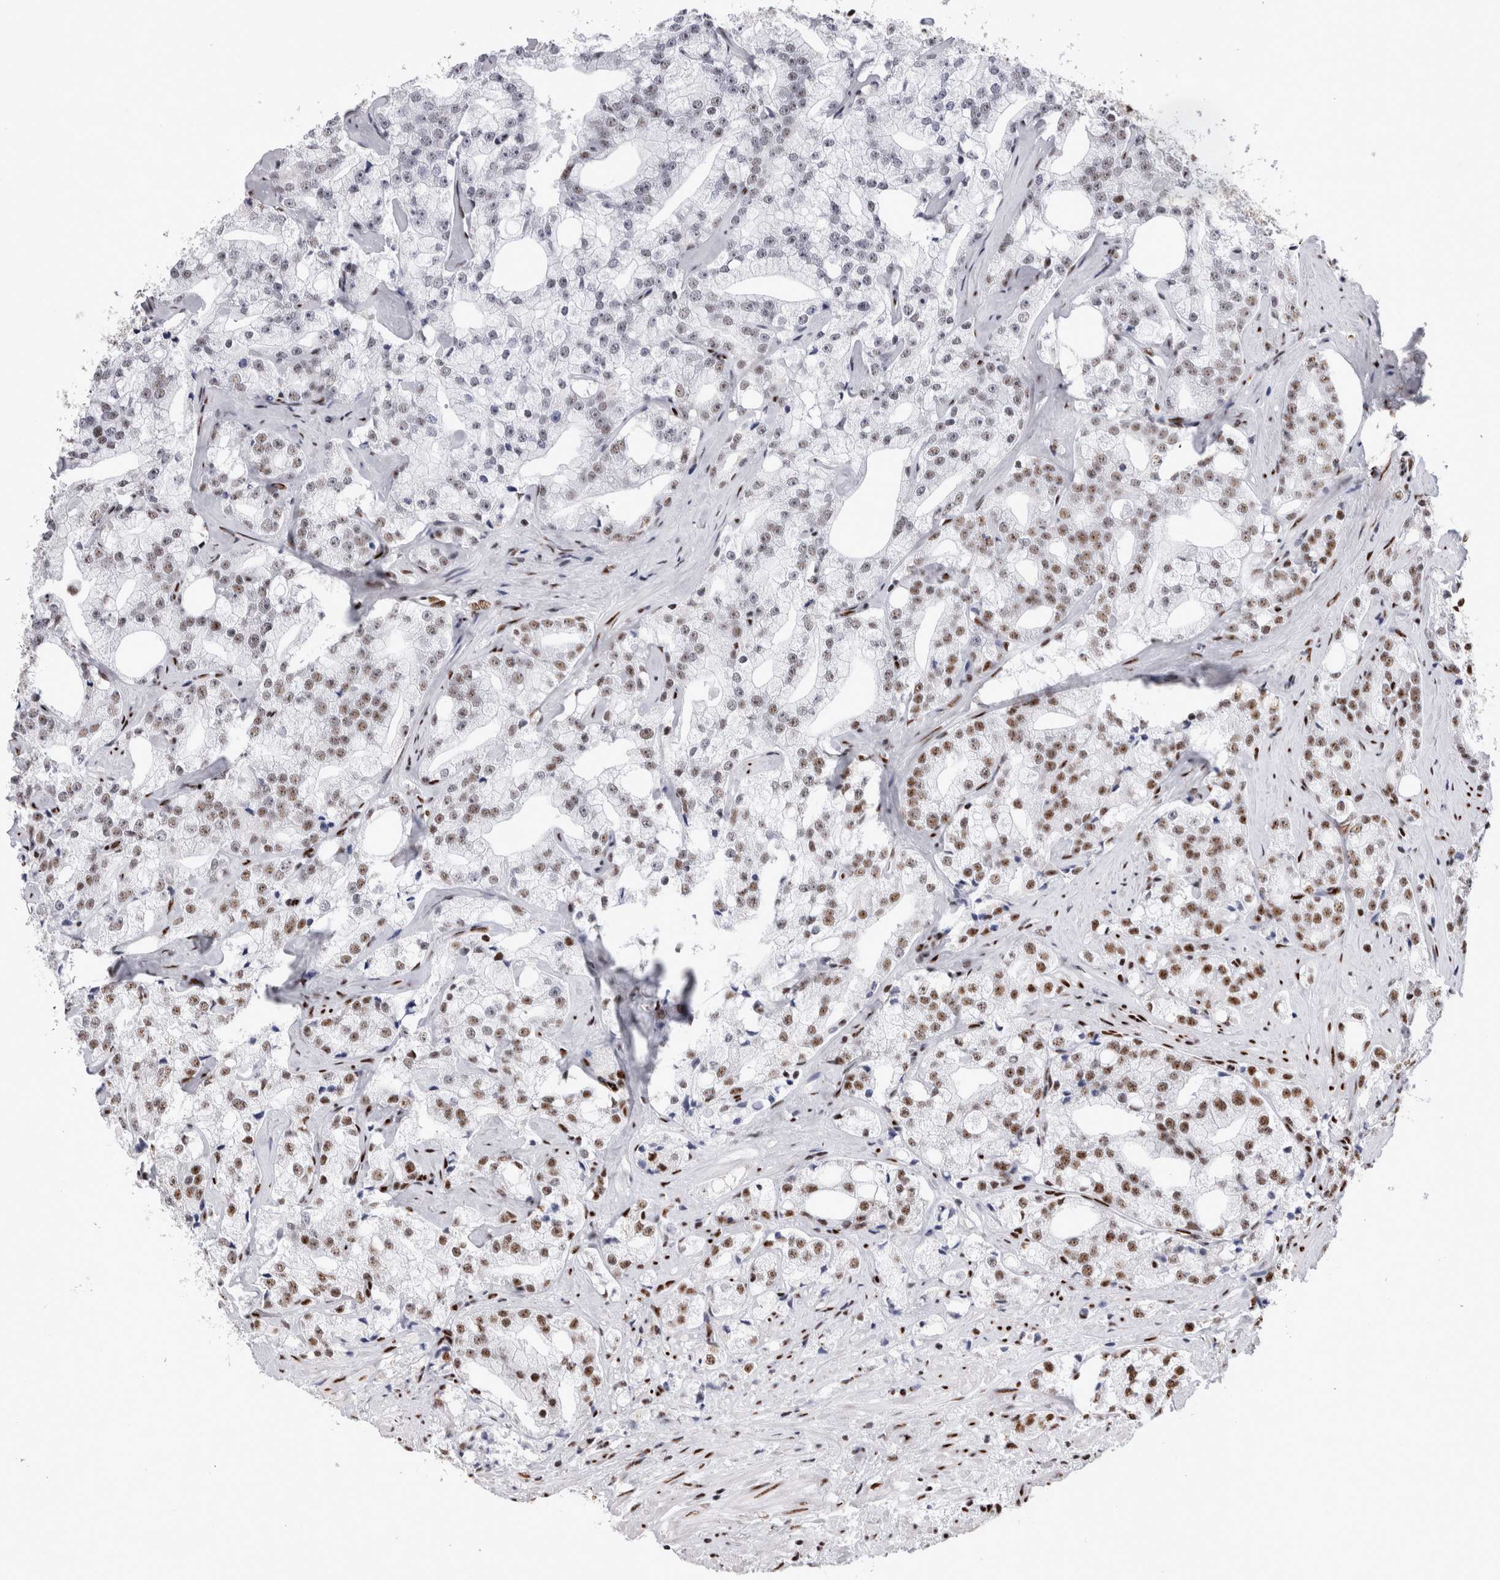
{"staining": {"intensity": "moderate", "quantity": "25%-75%", "location": "nuclear"}, "tissue": "prostate cancer", "cell_type": "Tumor cells", "image_type": "cancer", "snomed": [{"axis": "morphology", "description": "Adenocarcinoma, High grade"}, {"axis": "topography", "description": "Prostate"}], "caption": "Immunohistochemical staining of prostate adenocarcinoma (high-grade) displays moderate nuclear protein expression in about 25%-75% of tumor cells.", "gene": "RBM6", "patient": {"sex": "male", "age": 64}}